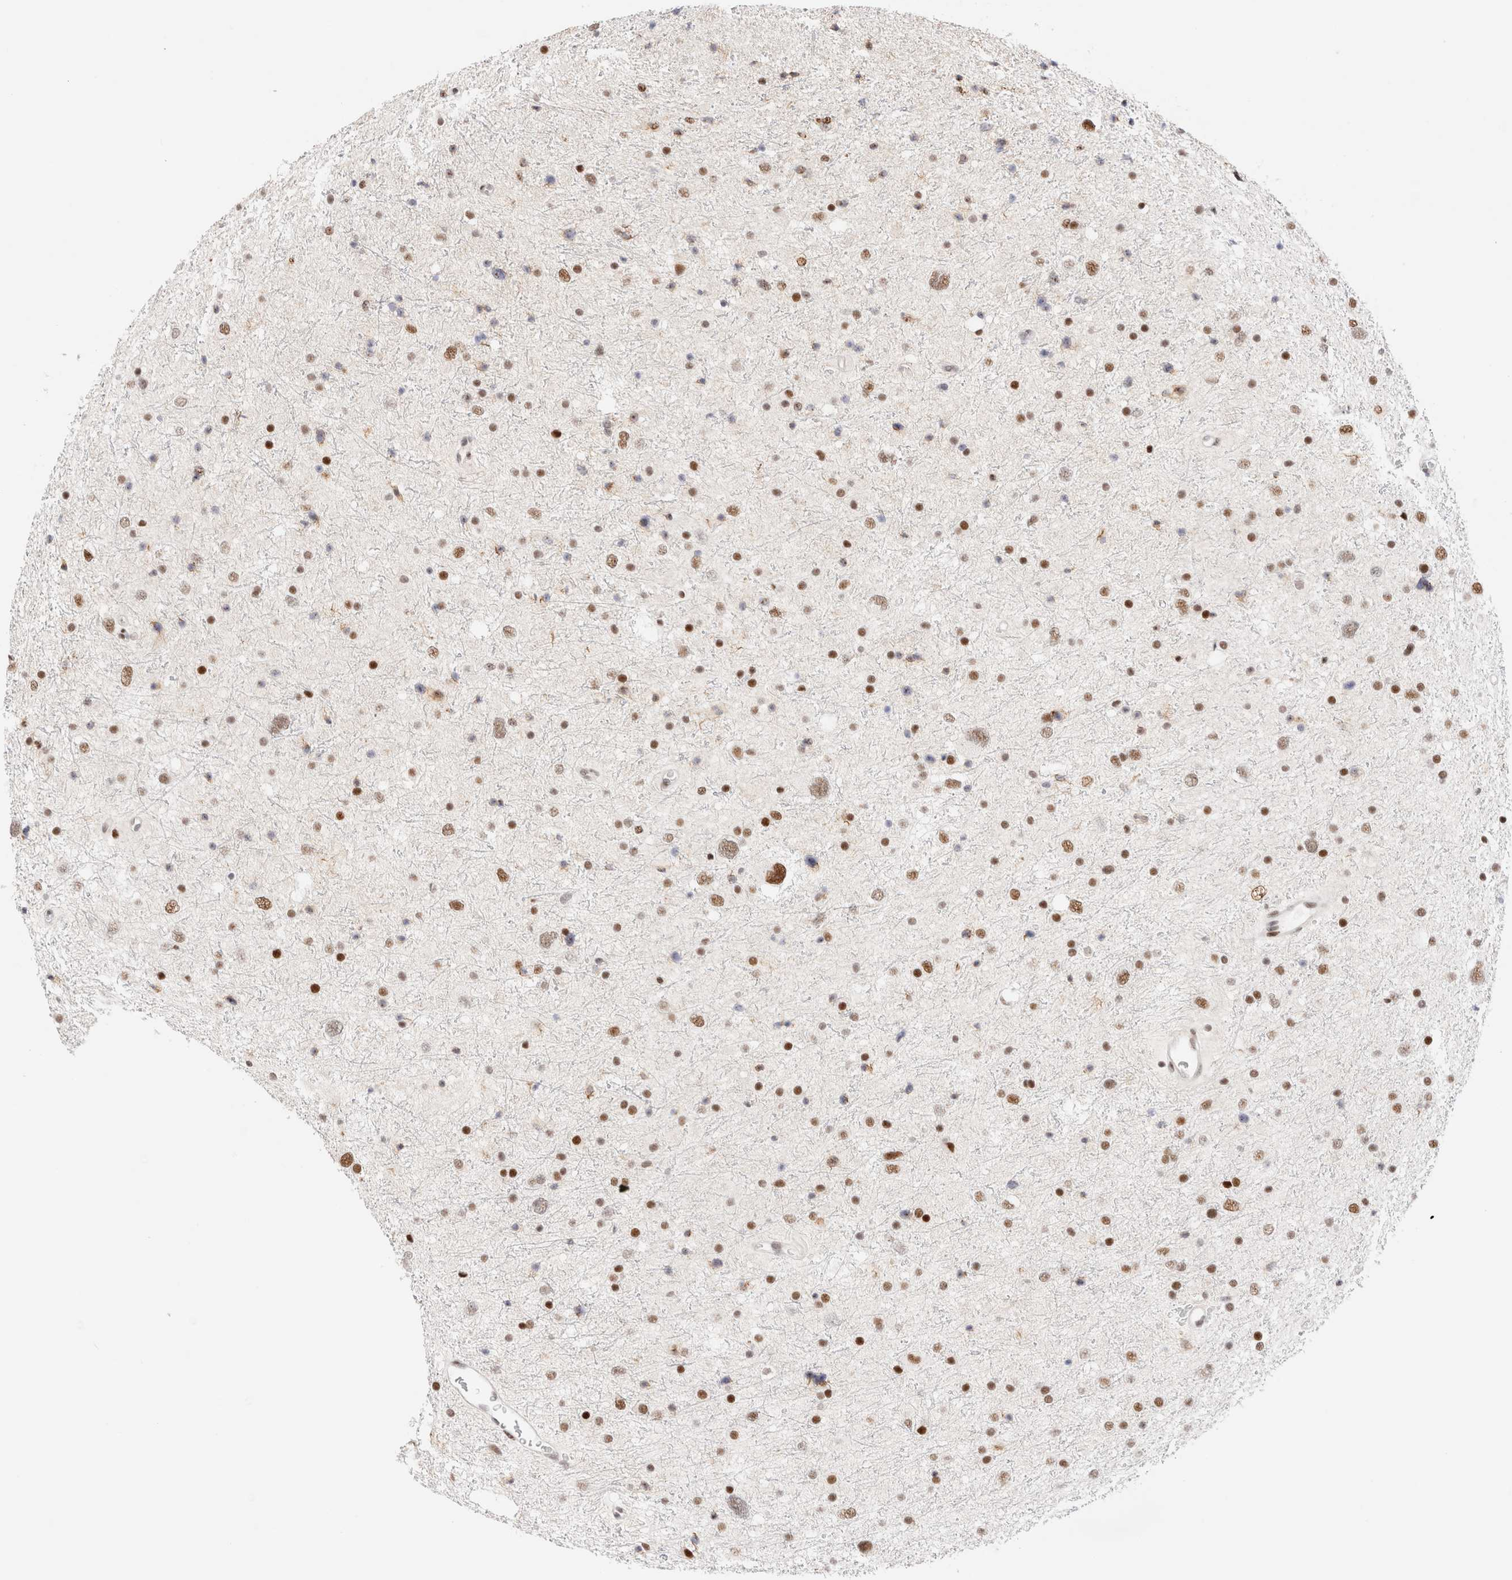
{"staining": {"intensity": "moderate", "quantity": ">75%", "location": "nuclear"}, "tissue": "glioma", "cell_type": "Tumor cells", "image_type": "cancer", "snomed": [{"axis": "morphology", "description": "Glioma, malignant, Low grade"}, {"axis": "topography", "description": "Brain"}], "caption": "Protein staining of glioma tissue reveals moderate nuclear expression in about >75% of tumor cells. Nuclei are stained in blue.", "gene": "ZNF282", "patient": {"sex": "female", "age": 37}}